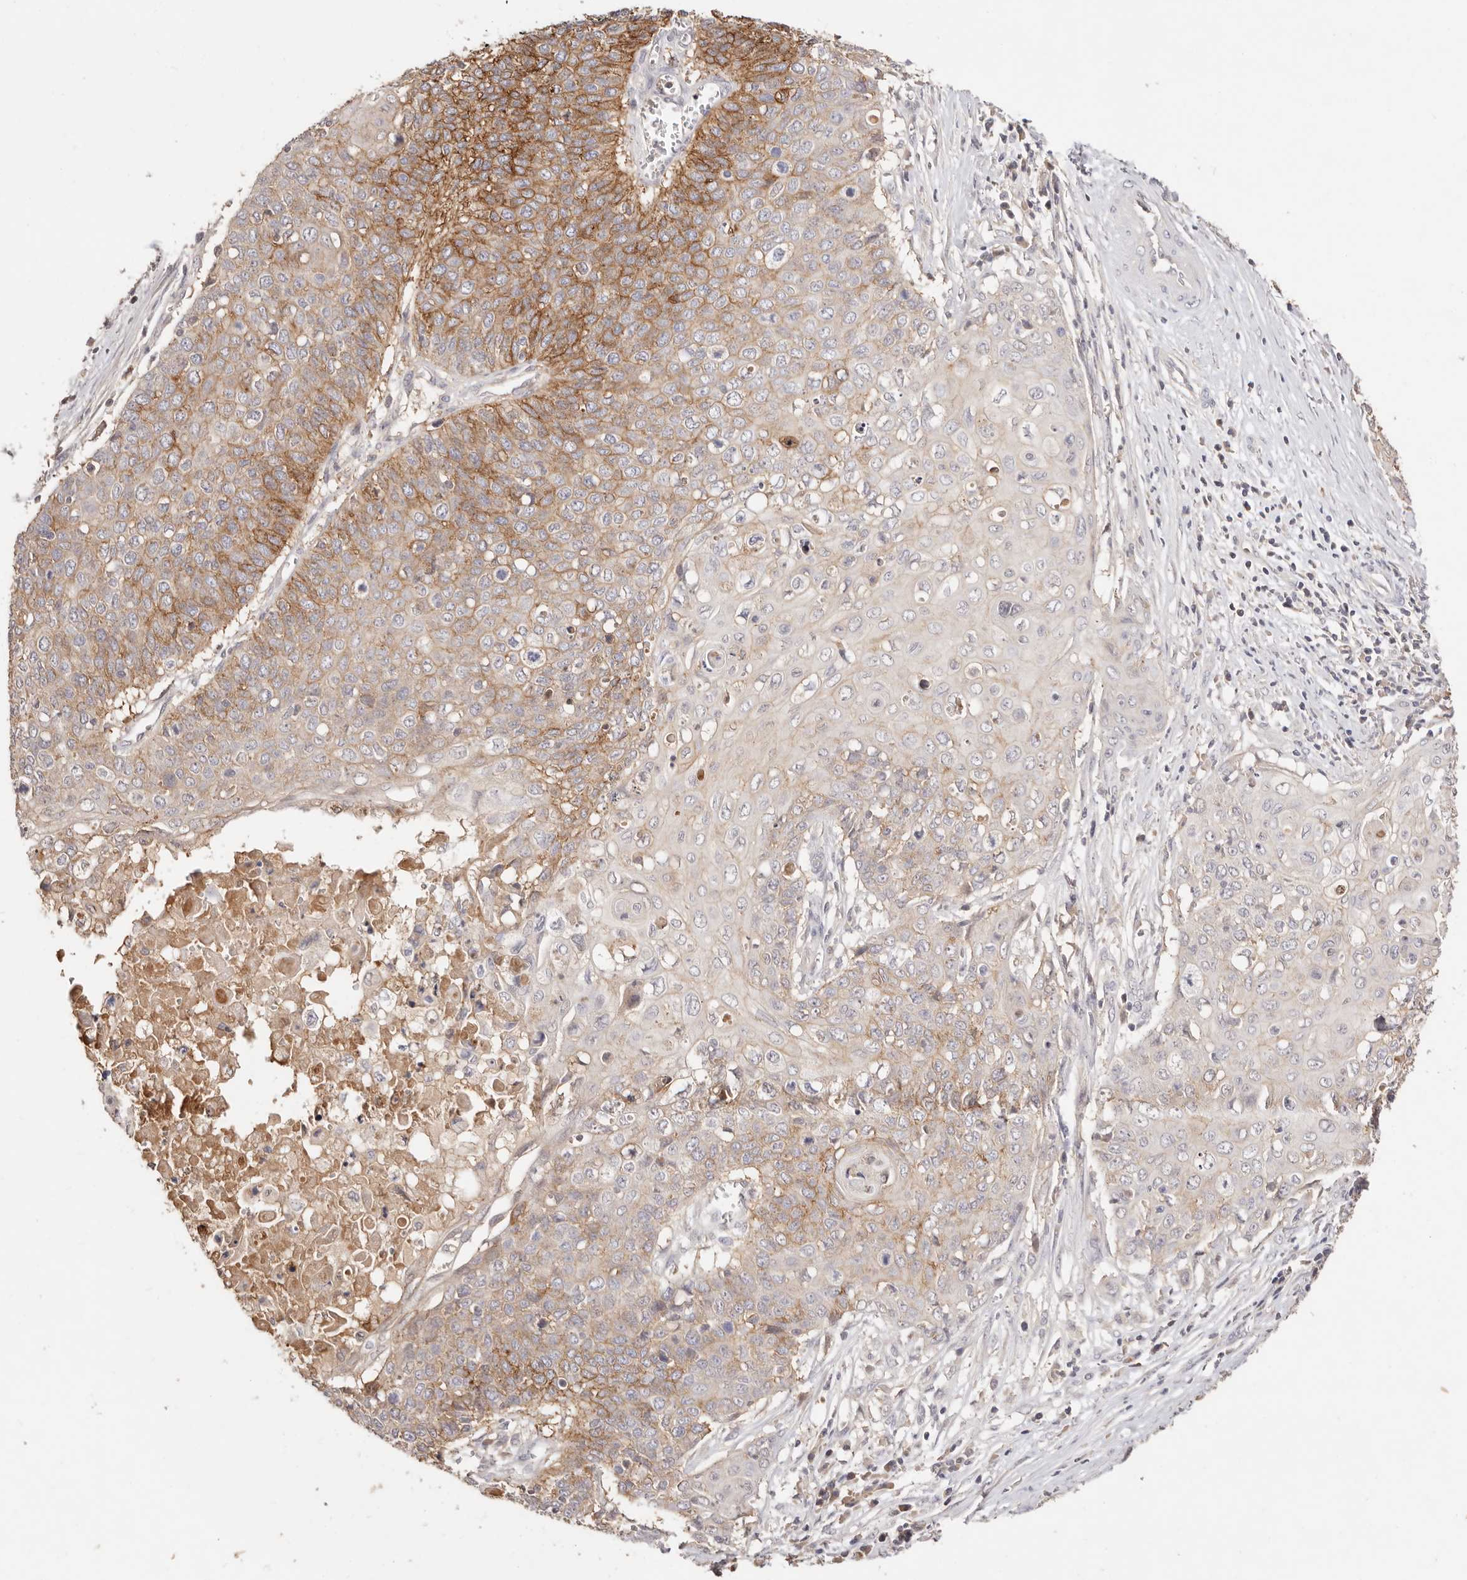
{"staining": {"intensity": "moderate", "quantity": "<25%", "location": "cytoplasmic/membranous"}, "tissue": "cervical cancer", "cell_type": "Tumor cells", "image_type": "cancer", "snomed": [{"axis": "morphology", "description": "Squamous cell carcinoma, NOS"}, {"axis": "topography", "description": "Cervix"}], "caption": "Immunohistochemical staining of cervical cancer exhibits low levels of moderate cytoplasmic/membranous protein expression in approximately <25% of tumor cells. (DAB (3,3'-diaminobenzidine) IHC, brown staining for protein, blue staining for nuclei).", "gene": "CXADR", "patient": {"sex": "female", "age": 39}}